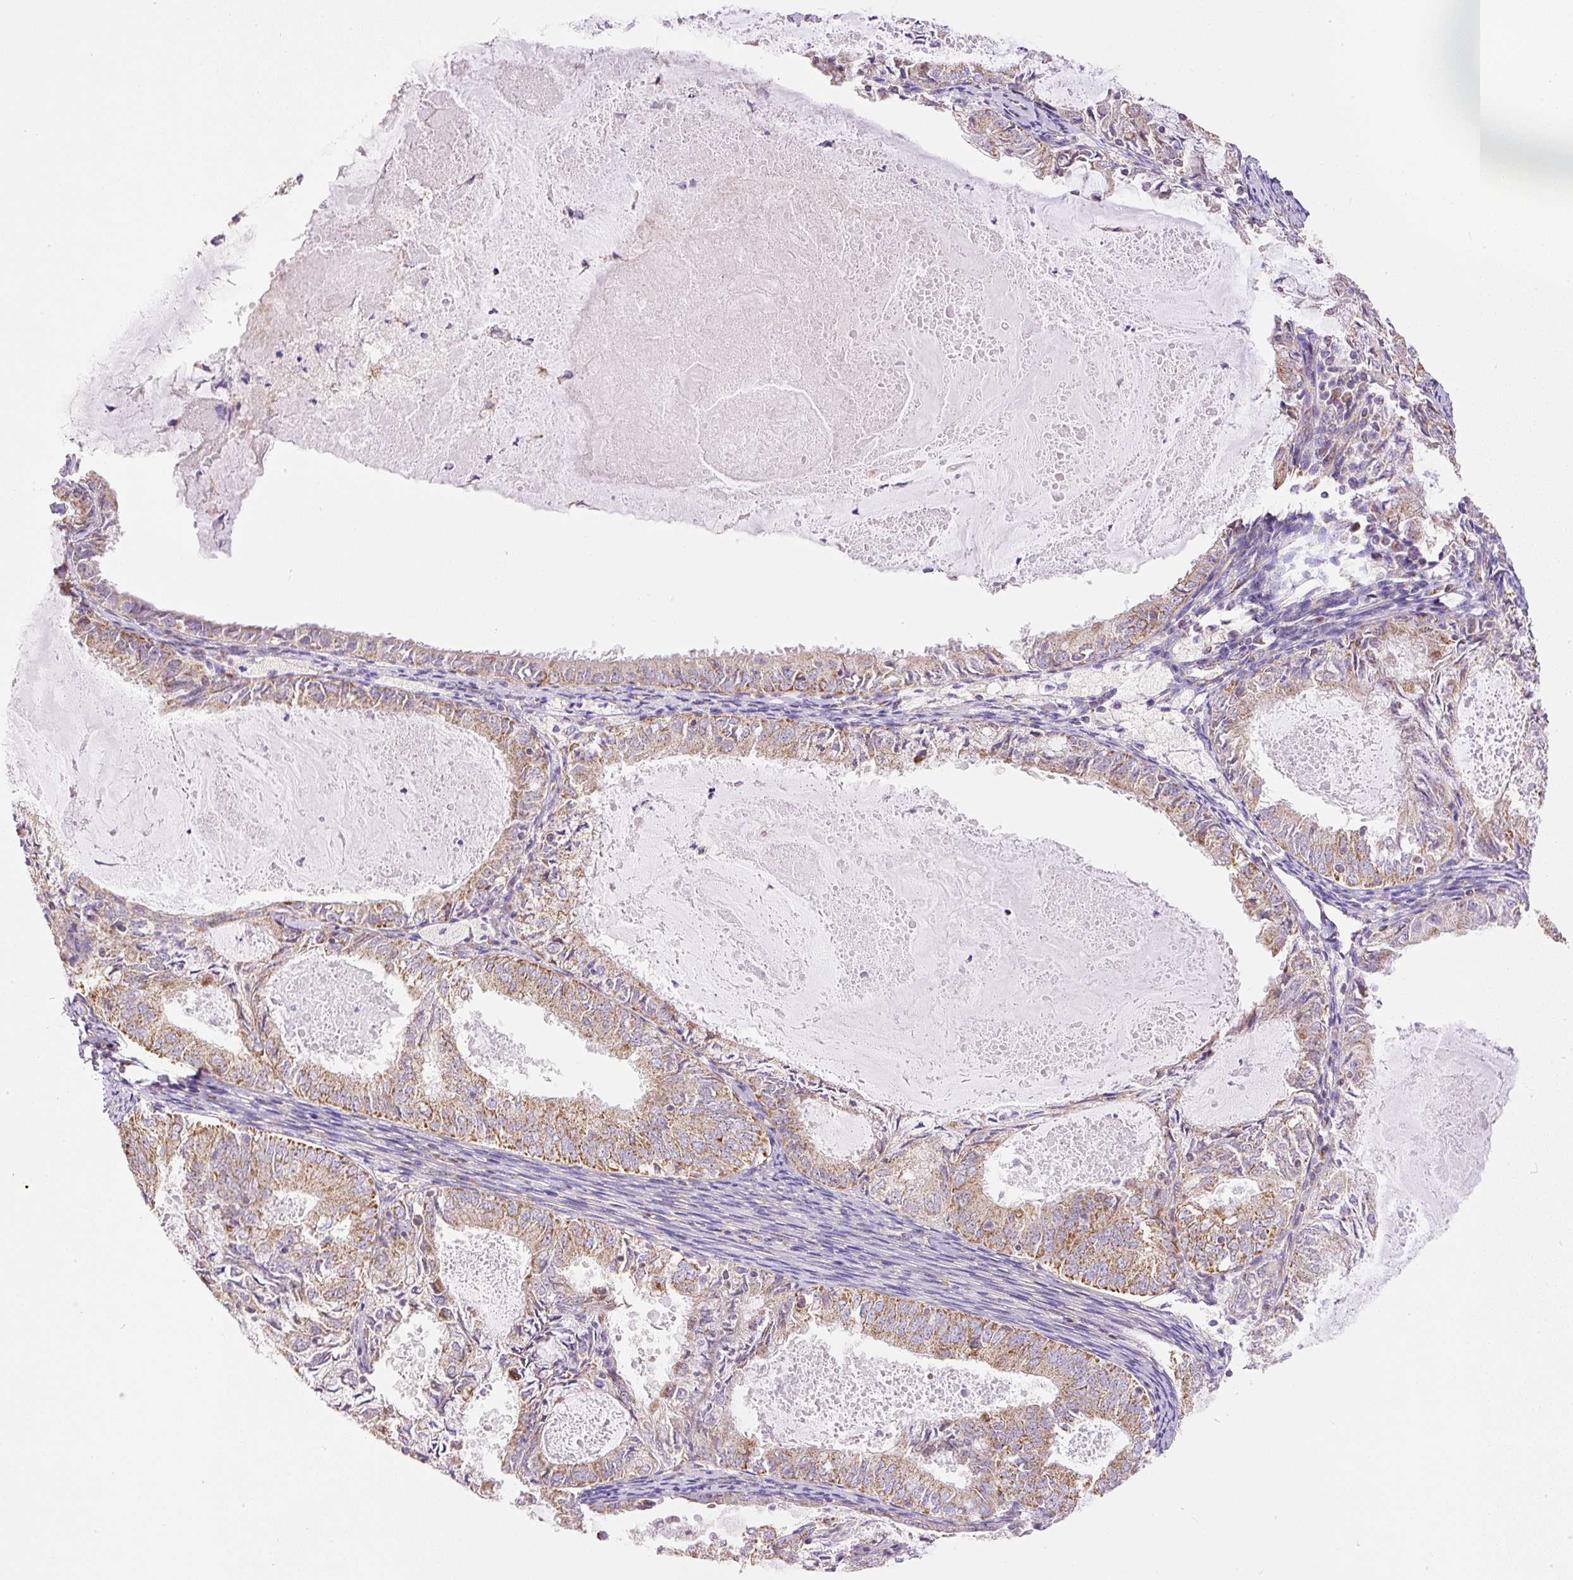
{"staining": {"intensity": "moderate", "quantity": ">75%", "location": "cytoplasmic/membranous"}, "tissue": "endometrial cancer", "cell_type": "Tumor cells", "image_type": "cancer", "snomed": [{"axis": "morphology", "description": "Adenocarcinoma, NOS"}, {"axis": "topography", "description": "Endometrium"}], "caption": "Immunohistochemistry (DAB (3,3'-diaminobenzidine)) staining of adenocarcinoma (endometrial) reveals moderate cytoplasmic/membranous protein expression in approximately >75% of tumor cells. The protein of interest is stained brown, and the nuclei are stained in blue (DAB IHC with brightfield microscopy, high magnification).", "gene": "NDUFAF2", "patient": {"sex": "female", "age": 57}}